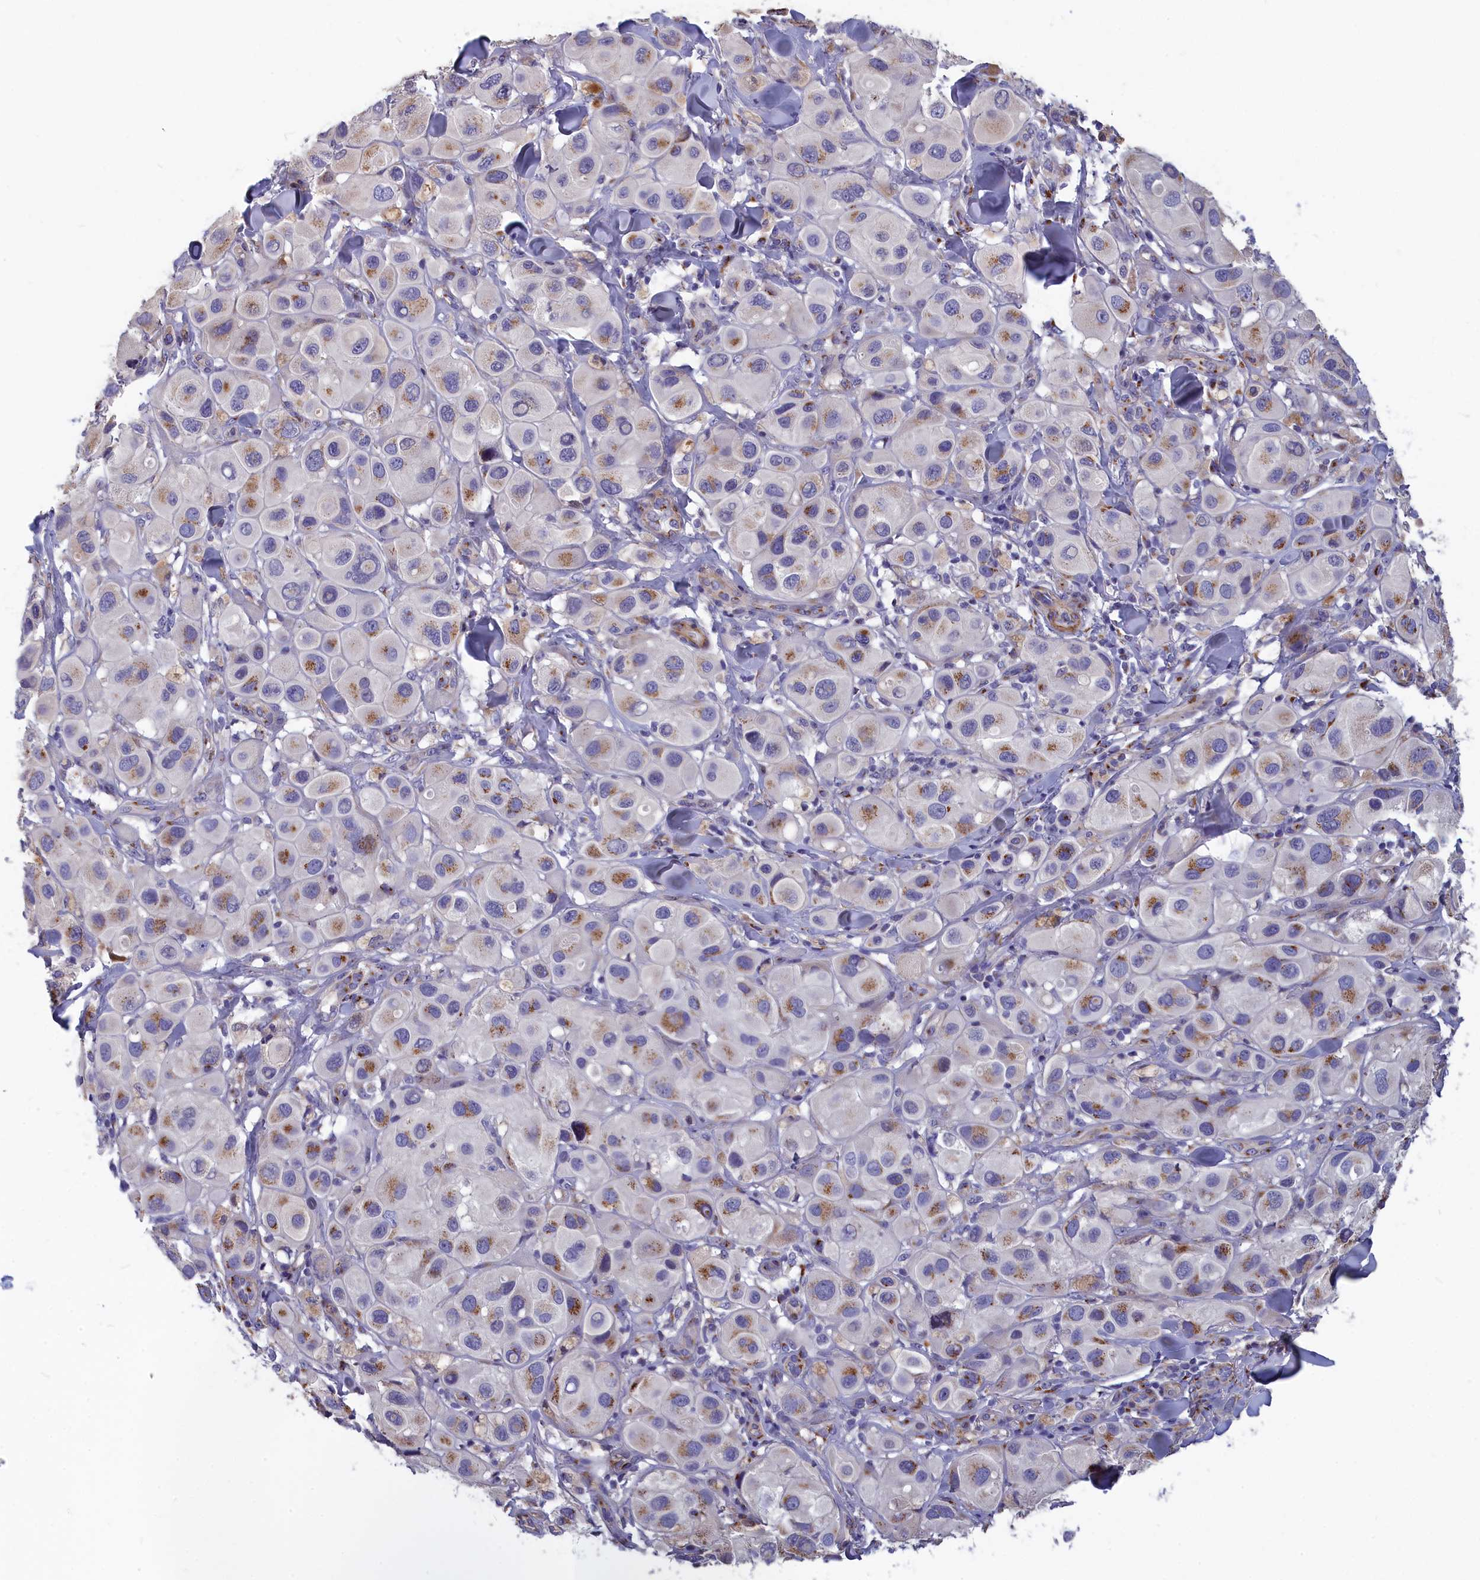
{"staining": {"intensity": "moderate", "quantity": "<25%", "location": "cytoplasmic/membranous"}, "tissue": "melanoma", "cell_type": "Tumor cells", "image_type": "cancer", "snomed": [{"axis": "morphology", "description": "Malignant melanoma, Metastatic site"}, {"axis": "topography", "description": "Skin"}], "caption": "Melanoma tissue exhibits moderate cytoplasmic/membranous positivity in about <25% of tumor cells", "gene": "TUBGCP4", "patient": {"sex": "male", "age": 41}}